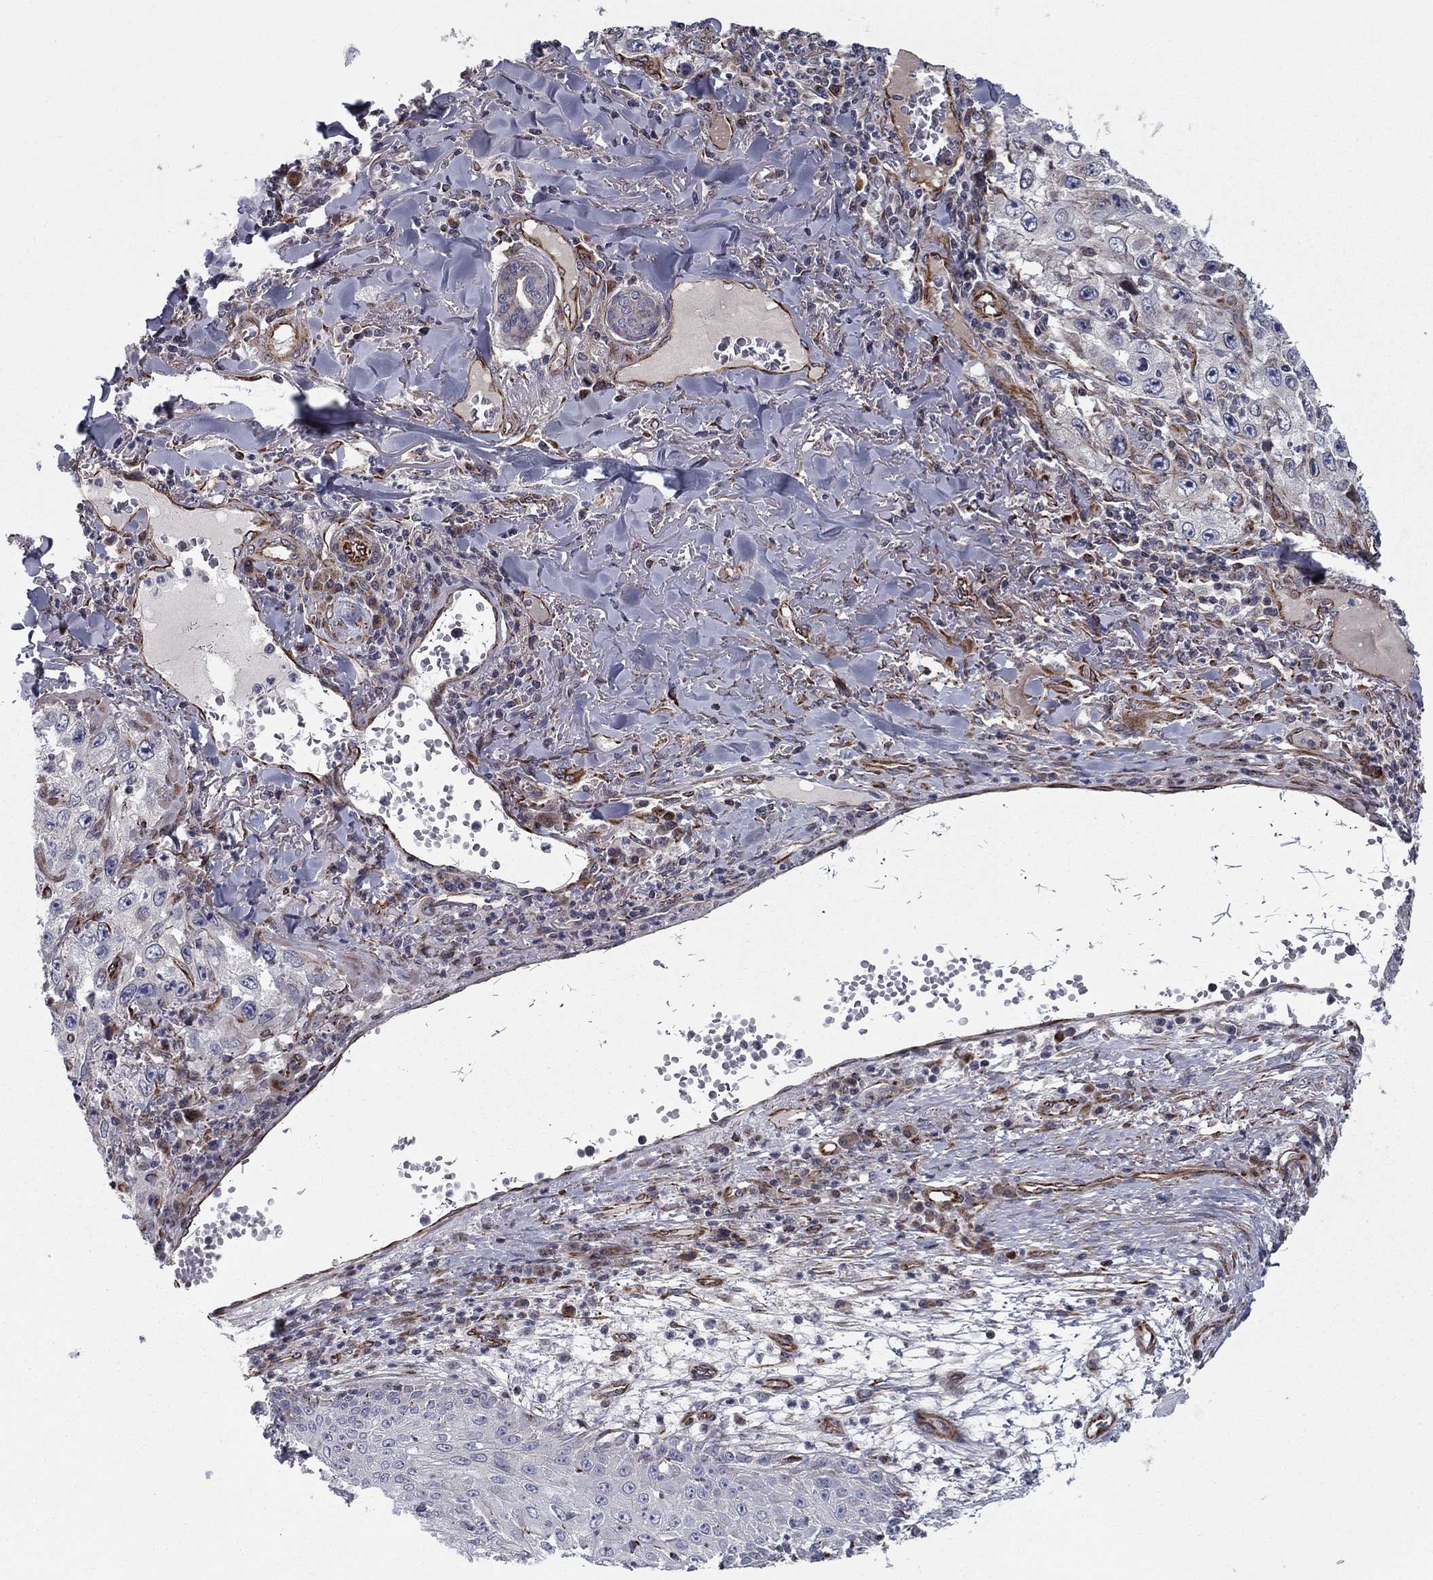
{"staining": {"intensity": "weak", "quantity": "<25%", "location": "cytoplasmic/membranous"}, "tissue": "skin cancer", "cell_type": "Tumor cells", "image_type": "cancer", "snomed": [{"axis": "morphology", "description": "Squamous cell carcinoma, NOS"}, {"axis": "topography", "description": "Skin"}], "caption": "The histopathology image displays no staining of tumor cells in squamous cell carcinoma (skin).", "gene": "CLSTN1", "patient": {"sex": "male", "age": 82}}